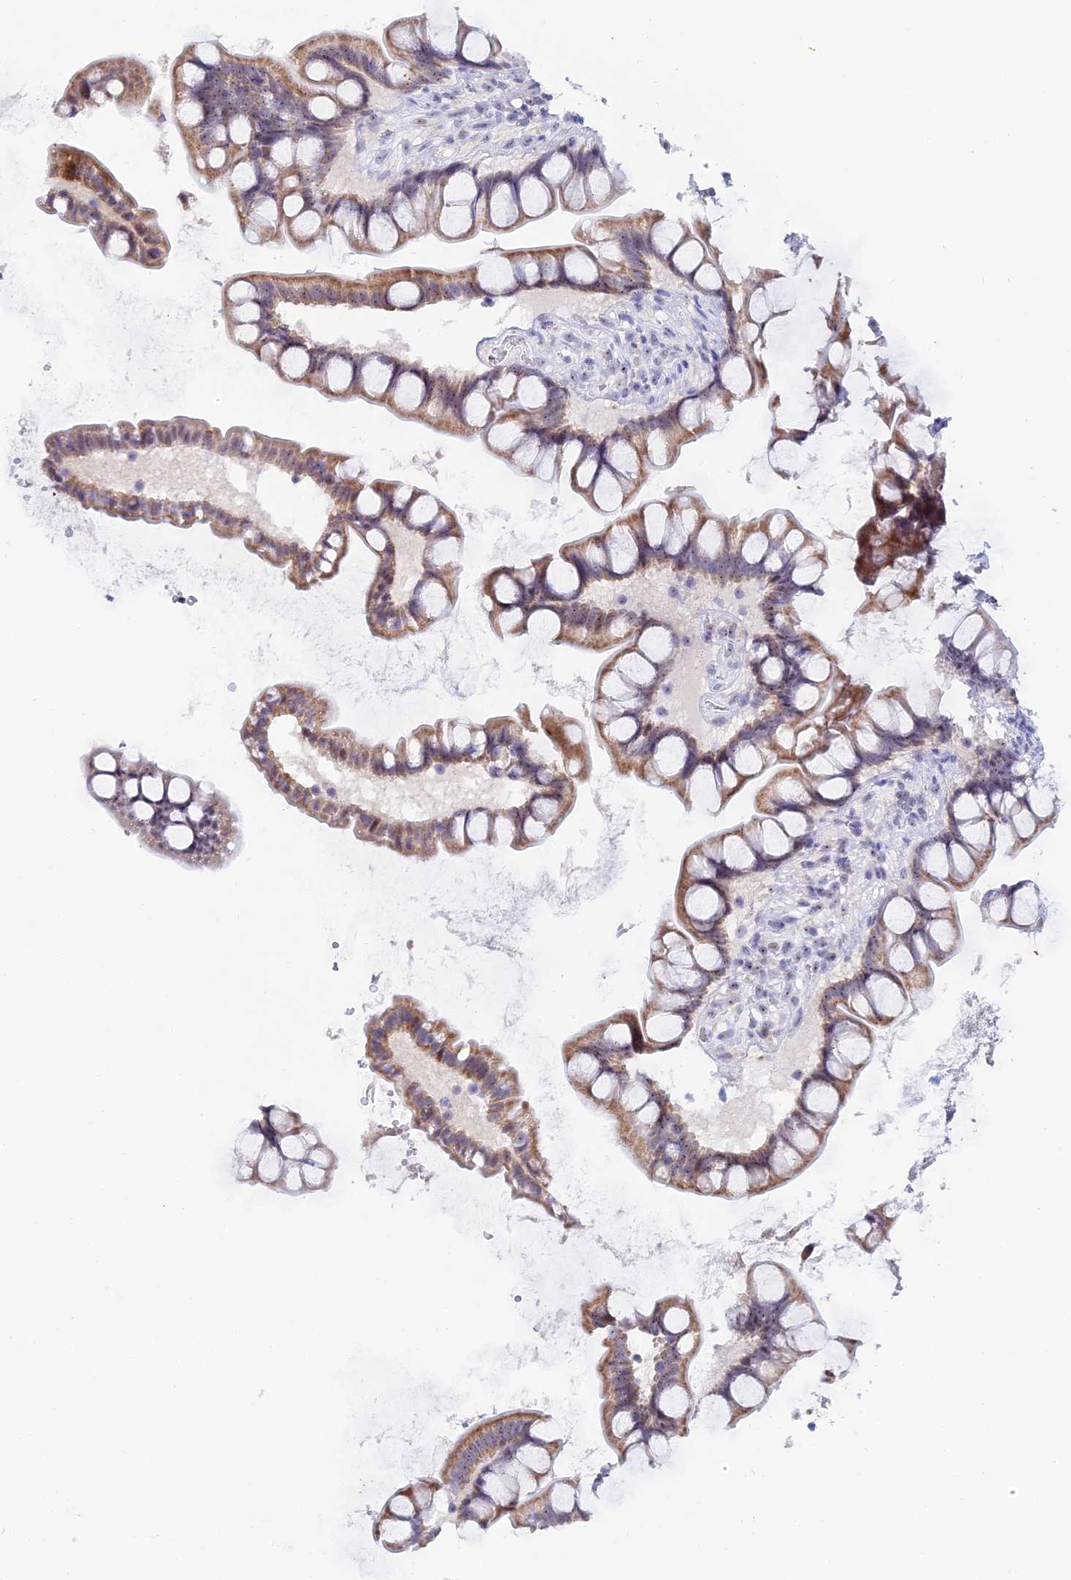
{"staining": {"intensity": "moderate", "quantity": "25%-75%", "location": "cytoplasmic/membranous,nuclear"}, "tissue": "small intestine", "cell_type": "Glandular cells", "image_type": "normal", "snomed": [{"axis": "morphology", "description": "Normal tissue, NOS"}, {"axis": "topography", "description": "Small intestine"}], "caption": "IHC image of unremarkable small intestine stained for a protein (brown), which demonstrates medium levels of moderate cytoplasmic/membranous,nuclear expression in approximately 25%-75% of glandular cells.", "gene": "PLPP4", "patient": {"sex": "male", "age": 70}}